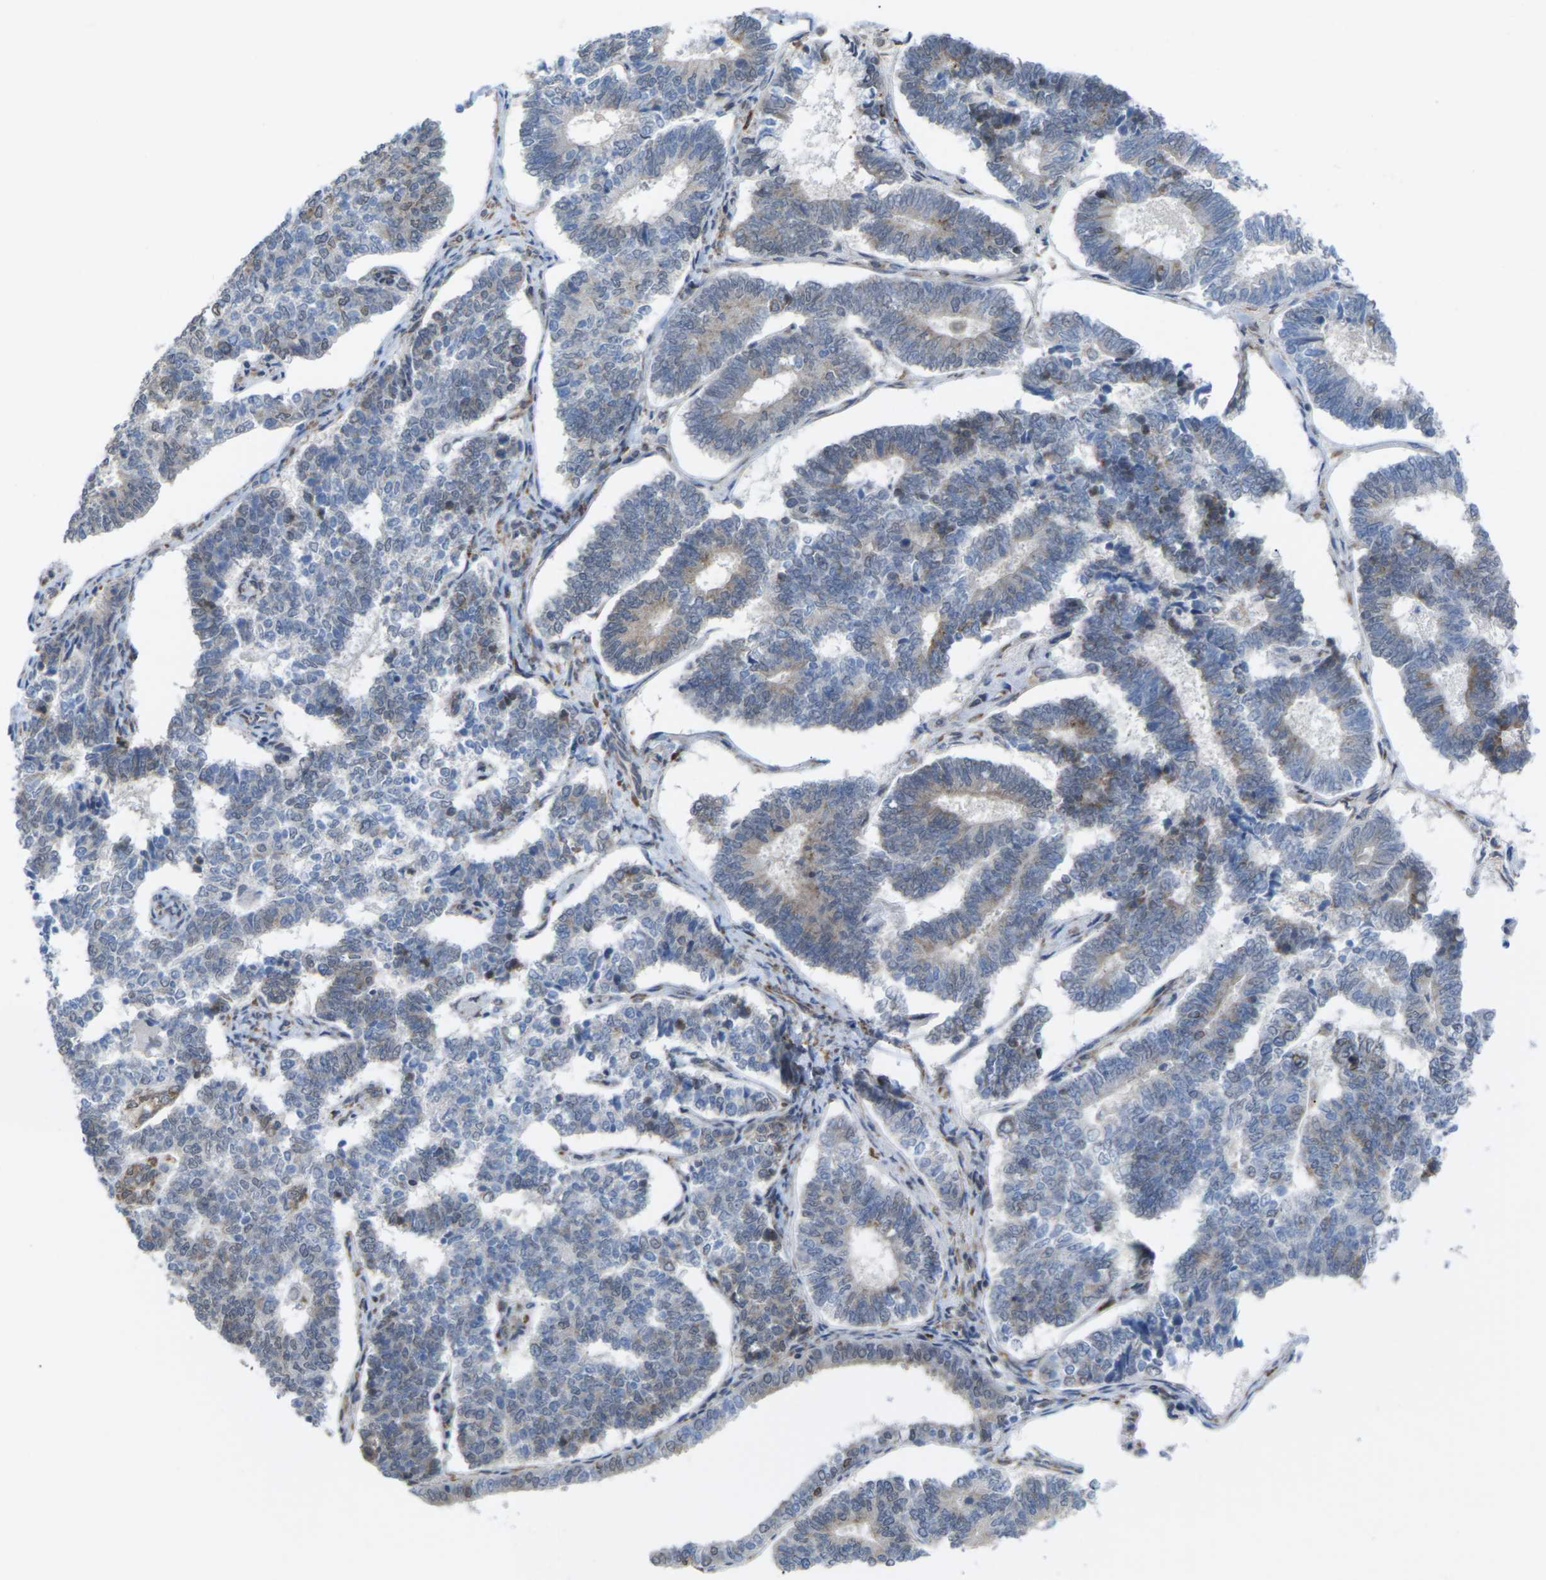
{"staining": {"intensity": "weak", "quantity": "<25%", "location": "cytoplasmic/membranous"}, "tissue": "endometrial cancer", "cell_type": "Tumor cells", "image_type": "cancer", "snomed": [{"axis": "morphology", "description": "Adenocarcinoma, NOS"}, {"axis": "topography", "description": "Endometrium"}], "caption": "Endometrial cancer was stained to show a protein in brown. There is no significant positivity in tumor cells.", "gene": "PDZK1IP1", "patient": {"sex": "female", "age": 70}}